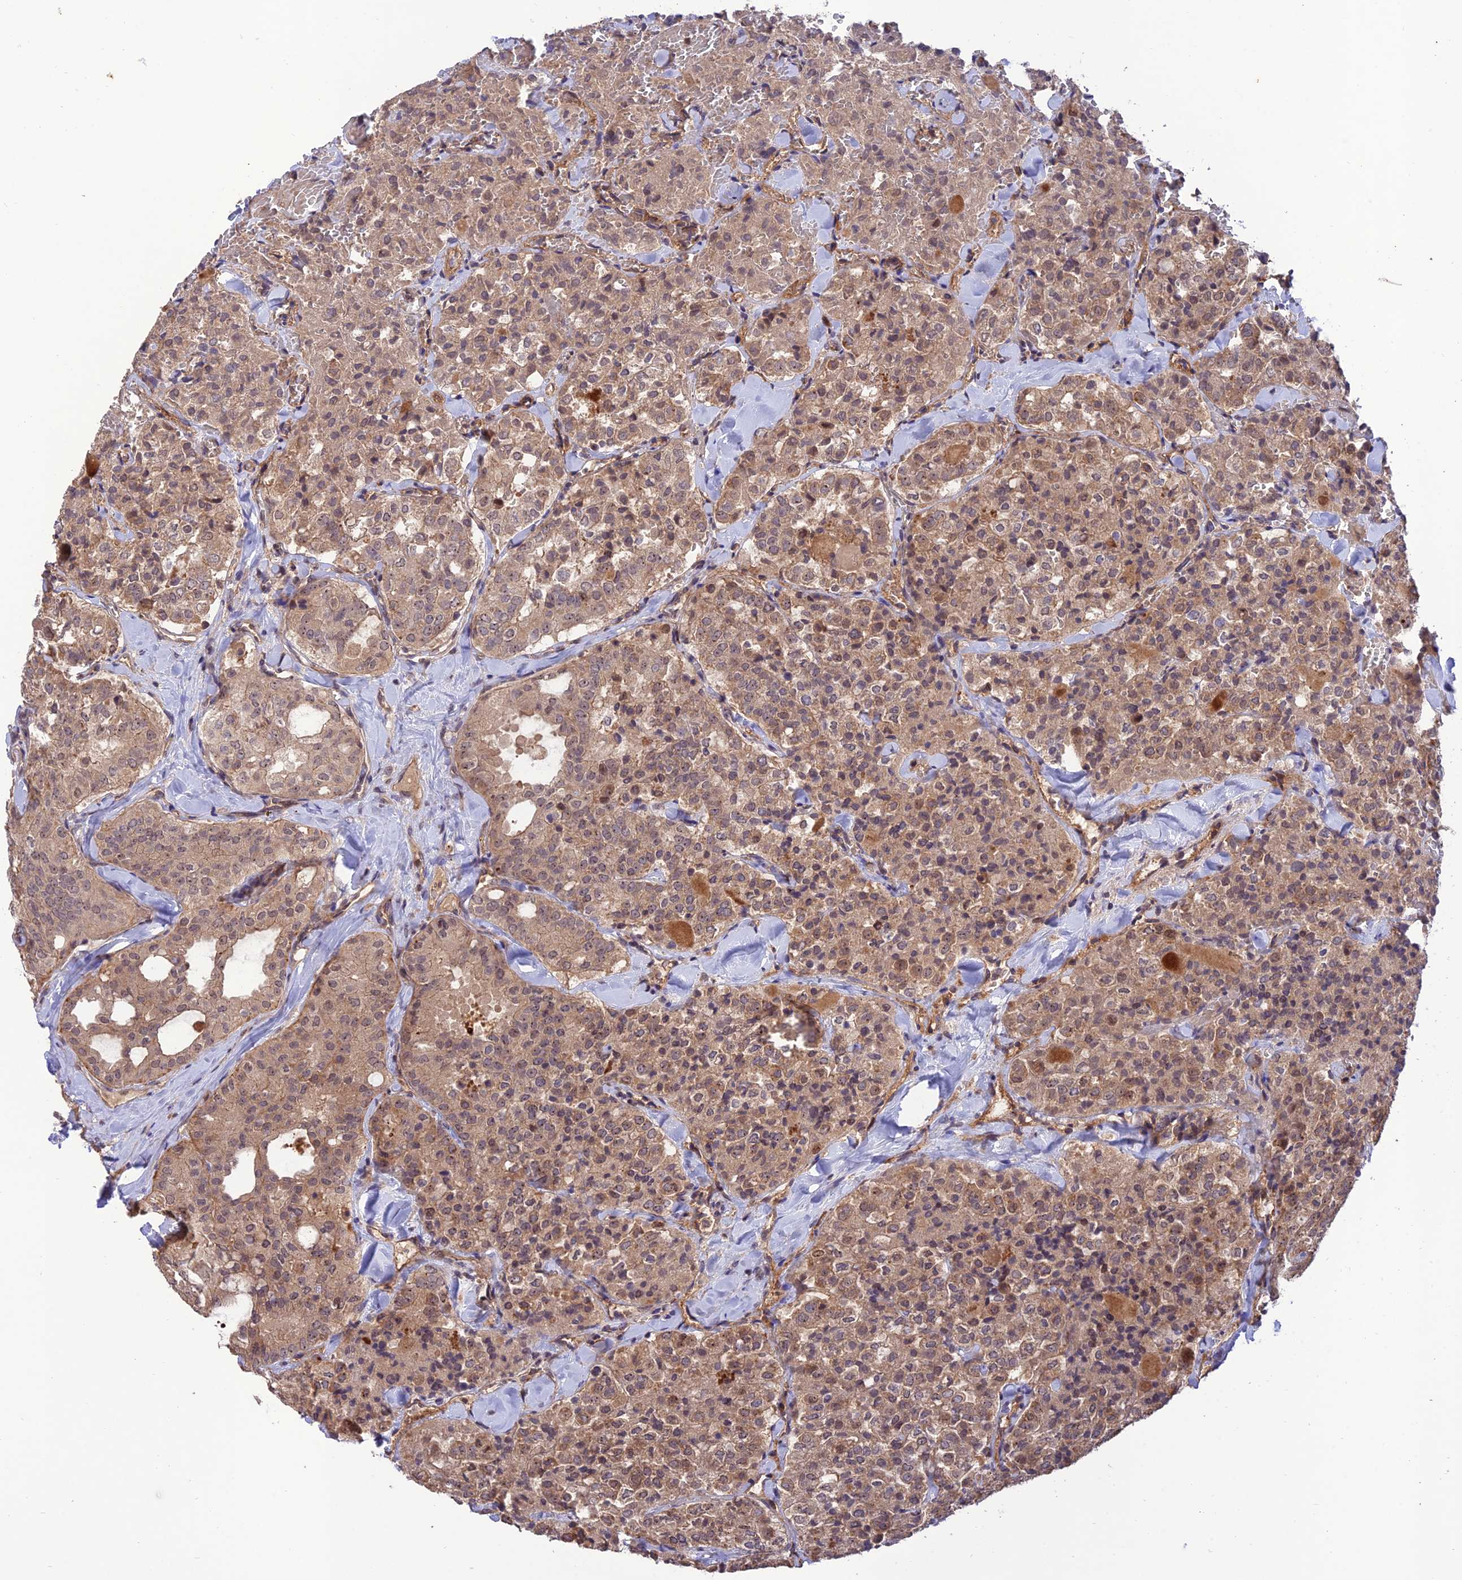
{"staining": {"intensity": "moderate", "quantity": ">75%", "location": "cytoplasmic/membranous"}, "tissue": "thyroid cancer", "cell_type": "Tumor cells", "image_type": "cancer", "snomed": [{"axis": "morphology", "description": "Follicular adenoma carcinoma, NOS"}, {"axis": "topography", "description": "Thyroid gland"}], "caption": "The histopathology image exhibits immunohistochemical staining of thyroid cancer. There is moderate cytoplasmic/membranous staining is present in approximately >75% of tumor cells.", "gene": "REV1", "patient": {"sex": "male", "age": 75}}